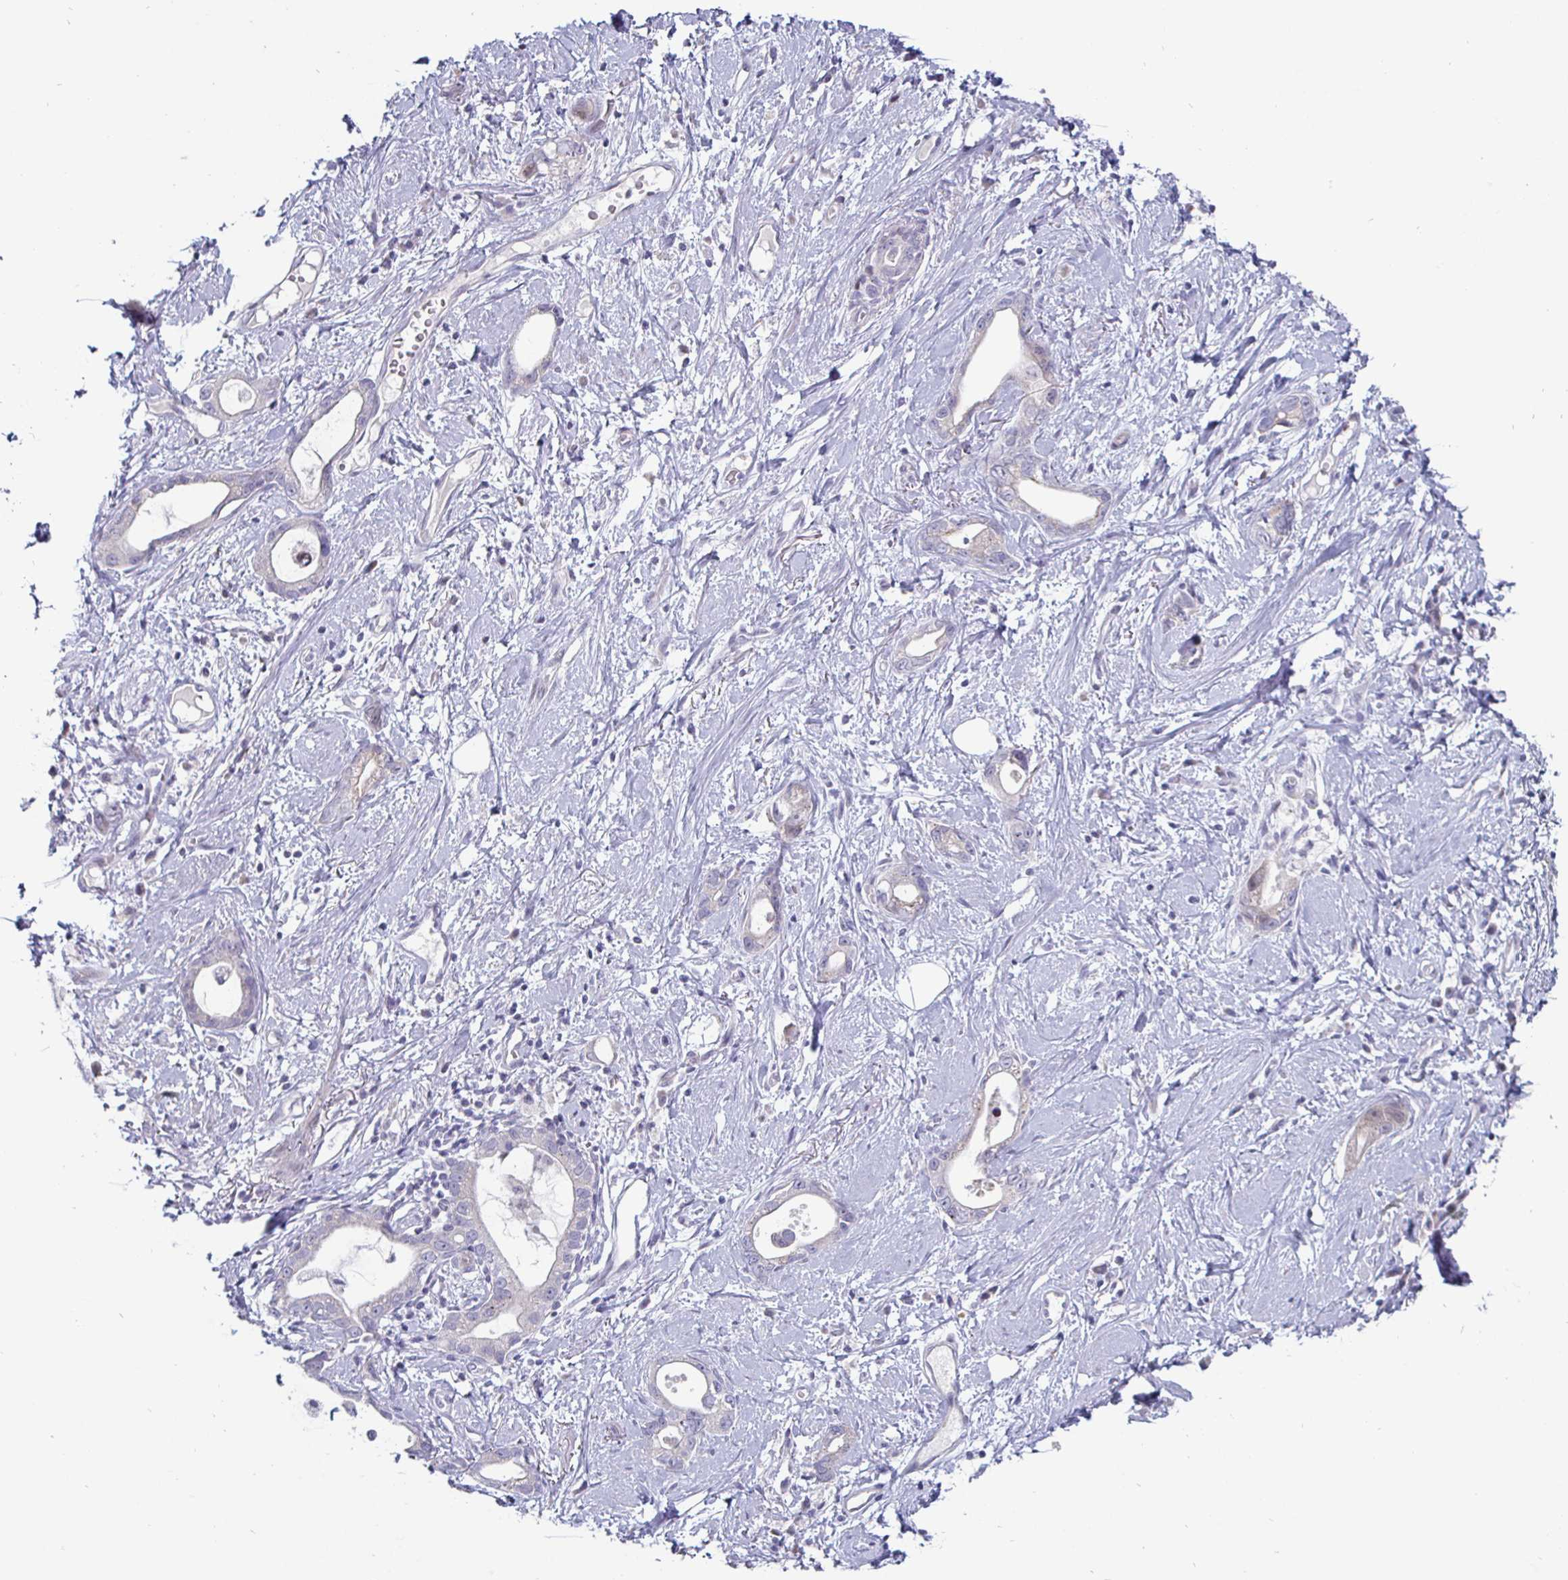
{"staining": {"intensity": "weak", "quantity": "<25%", "location": "cytoplasmic/membranous"}, "tissue": "stomach cancer", "cell_type": "Tumor cells", "image_type": "cancer", "snomed": [{"axis": "morphology", "description": "Adenocarcinoma, NOS"}, {"axis": "topography", "description": "Stomach"}], "caption": "Protein analysis of stomach cancer shows no significant expression in tumor cells.", "gene": "DMRTB1", "patient": {"sex": "male", "age": 55}}